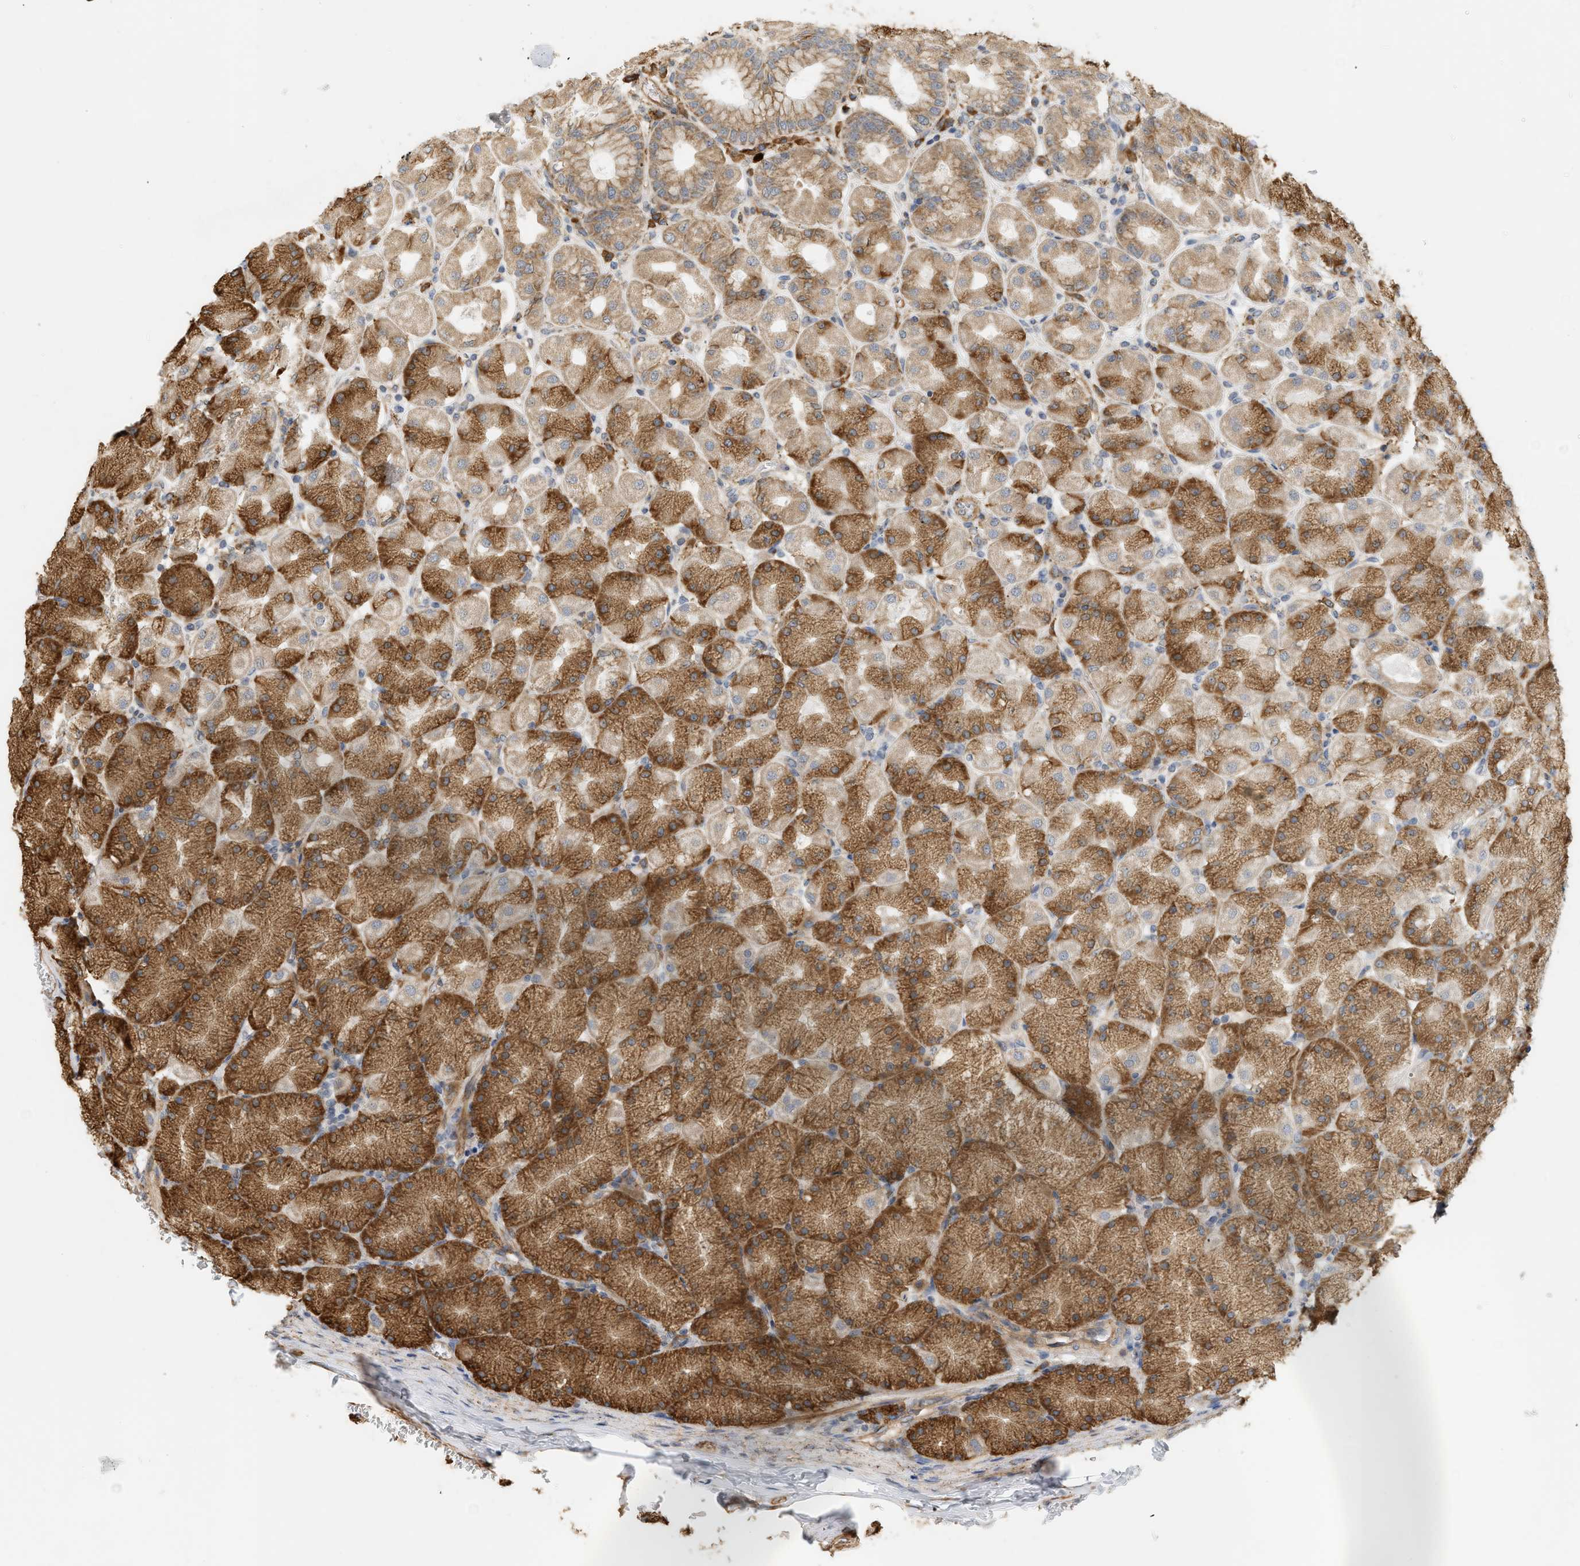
{"staining": {"intensity": "moderate", "quantity": ">75%", "location": "cytoplasmic/membranous"}, "tissue": "stomach", "cell_type": "Glandular cells", "image_type": "normal", "snomed": [{"axis": "morphology", "description": "Normal tissue, NOS"}, {"axis": "topography", "description": "Stomach, upper"}], "caption": "Human stomach stained for a protein (brown) shows moderate cytoplasmic/membranous positive expression in about >75% of glandular cells.", "gene": "SVOP", "patient": {"sex": "female", "age": 56}}